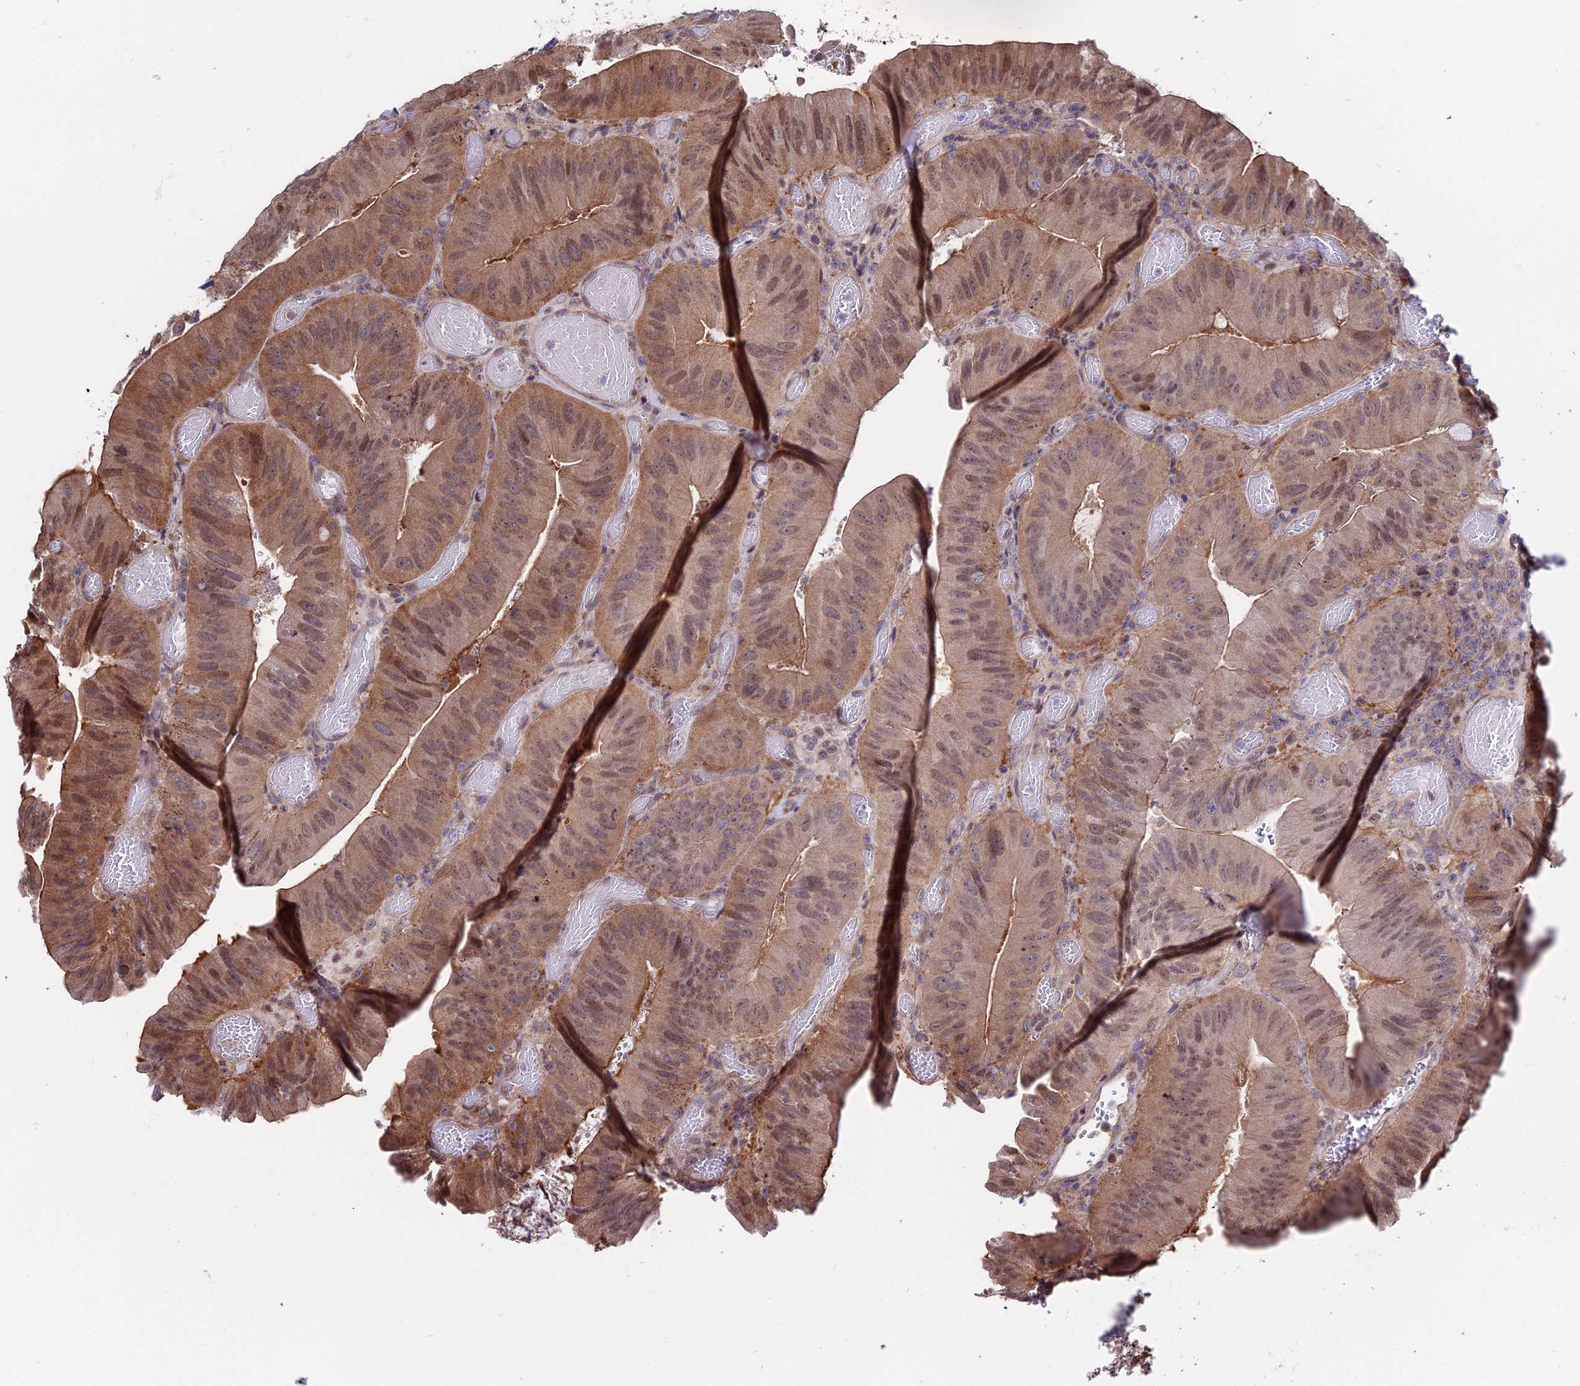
{"staining": {"intensity": "weak", "quantity": ">75%", "location": "cytoplasmic/membranous,nuclear"}, "tissue": "colorectal cancer", "cell_type": "Tumor cells", "image_type": "cancer", "snomed": [{"axis": "morphology", "description": "Adenocarcinoma, NOS"}, {"axis": "topography", "description": "Colon"}], "caption": "This micrograph shows colorectal cancer (adenocarcinoma) stained with IHC to label a protein in brown. The cytoplasmic/membranous and nuclear of tumor cells show weak positivity for the protein. Nuclei are counter-stained blue.", "gene": "INPP4A", "patient": {"sex": "female", "age": 43}}